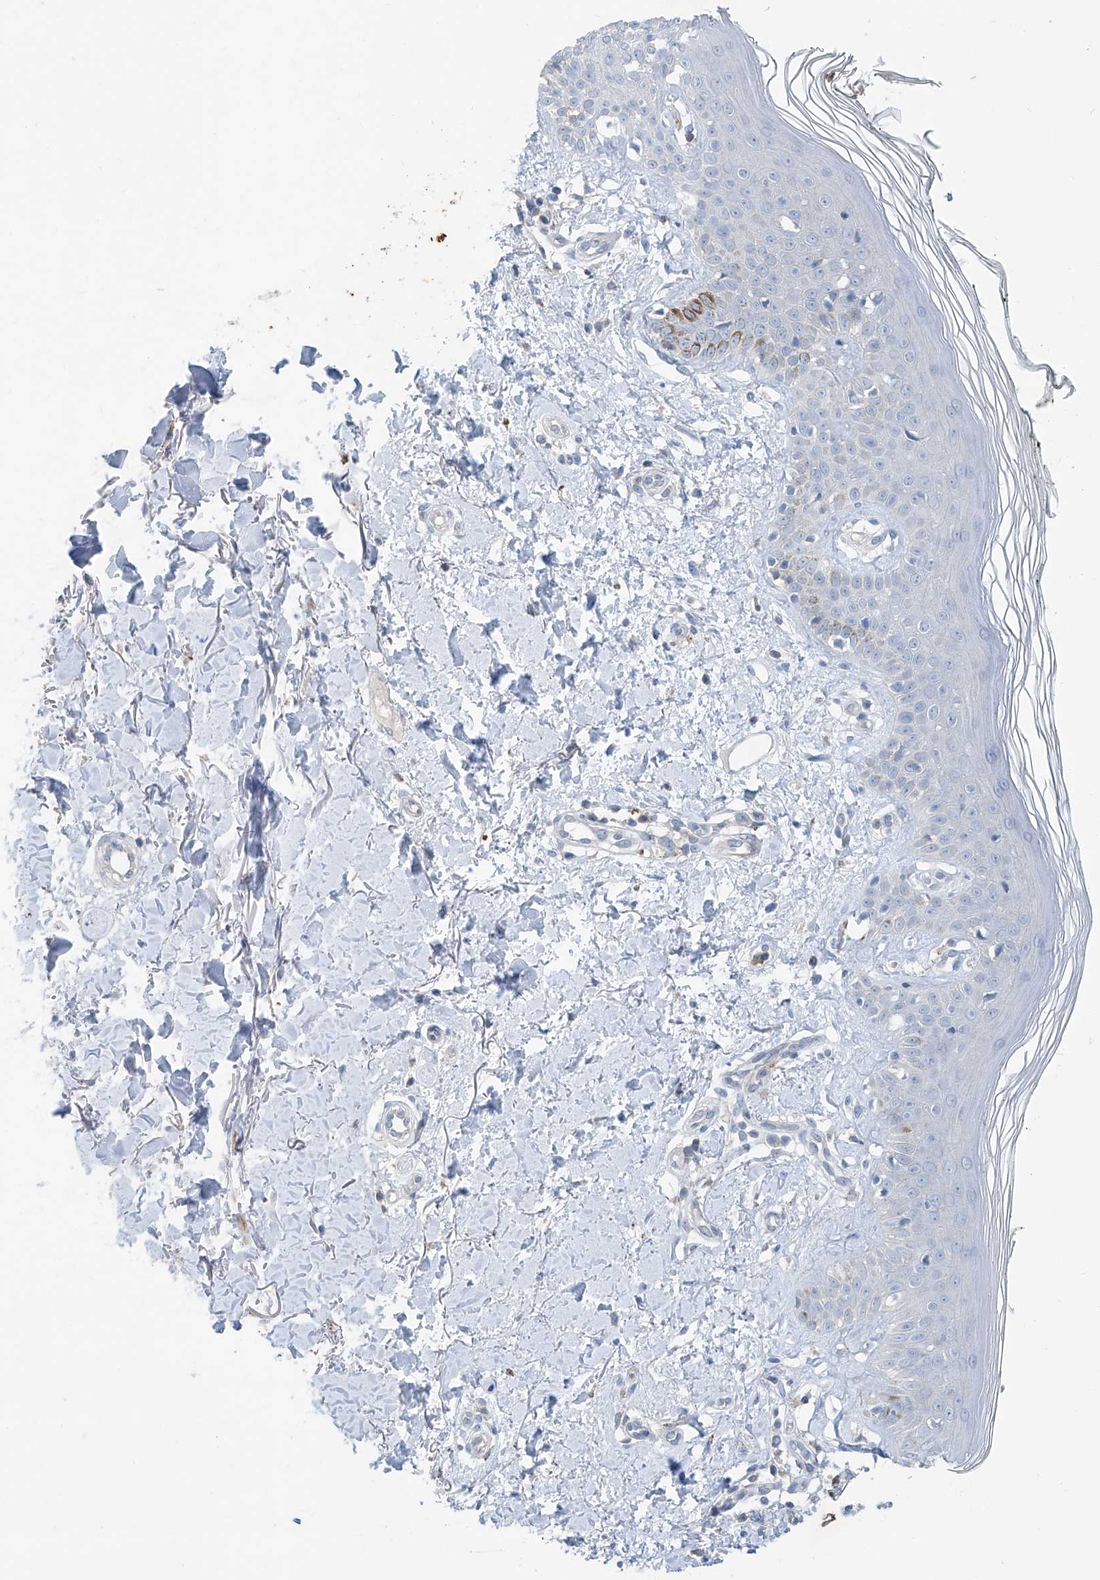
{"staining": {"intensity": "negative", "quantity": "none", "location": "none"}, "tissue": "skin", "cell_type": "Fibroblasts", "image_type": "normal", "snomed": [{"axis": "morphology", "description": "Normal tissue, NOS"}, {"axis": "topography", "description": "Skin"}], "caption": "IHC micrograph of normal skin: skin stained with DAB (3,3'-diaminobenzidine) displays no significant protein expression in fibroblasts. (DAB (3,3'-diaminobenzidine) IHC, high magnification).", "gene": "ANKRD34A", "patient": {"sex": "female", "age": 64}}